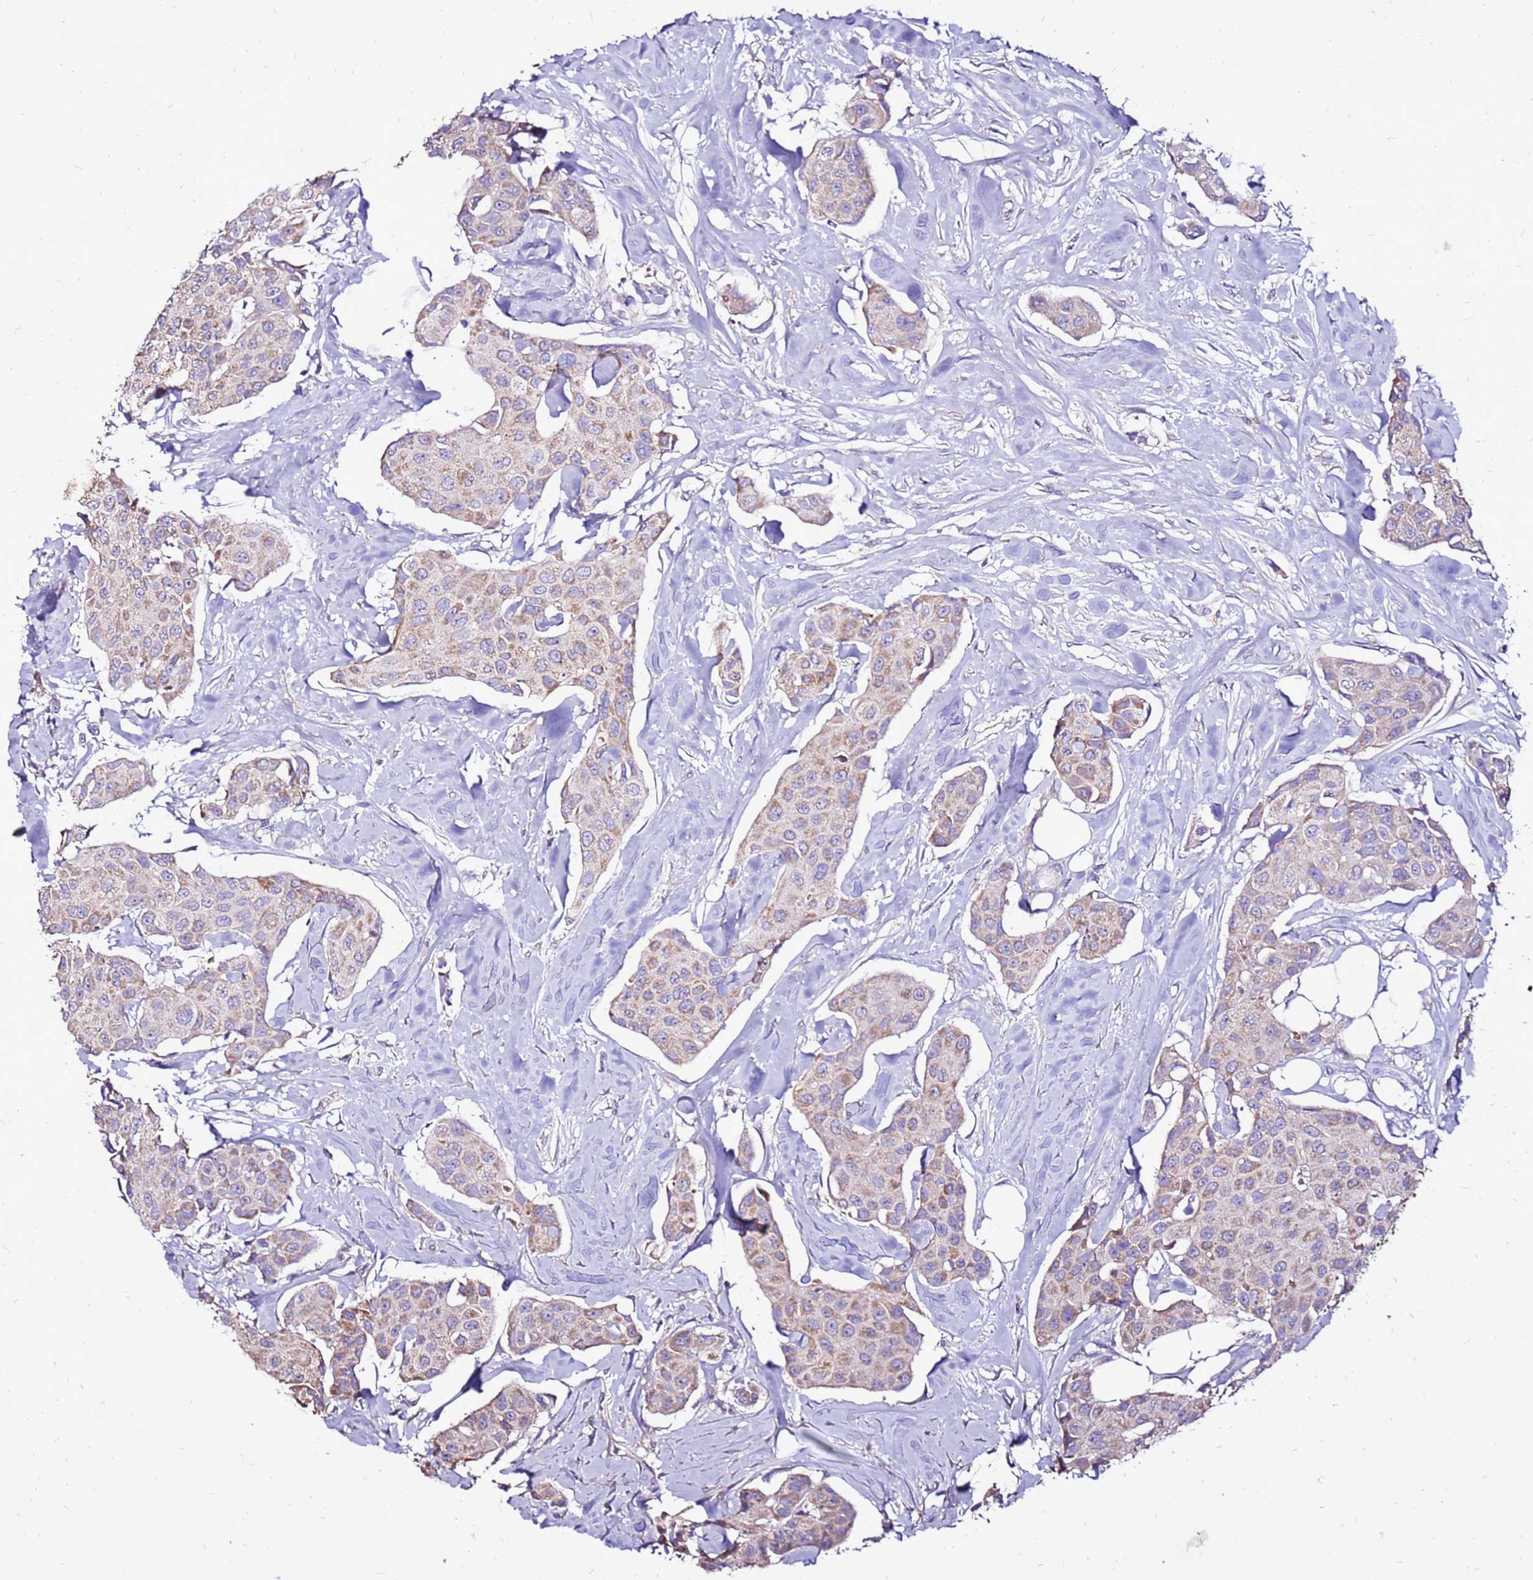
{"staining": {"intensity": "moderate", "quantity": "25%-75%", "location": "cytoplasmic/membranous"}, "tissue": "breast cancer", "cell_type": "Tumor cells", "image_type": "cancer", "snomed": [{"axis": "morphology", "description": "Duct carcinoma"}, {"axis": "topography", "description": "Breast"}, {"axis": "topography", "description": "Lymph node"}], "caption": "Protein expression analysis of breast cancer demonstrates moderate cytoplasmic/membranous staining in about 25%-75% of tumor cells.", "gene": "TMEM106C", "patient": {"sex": "female", "age": 80}}